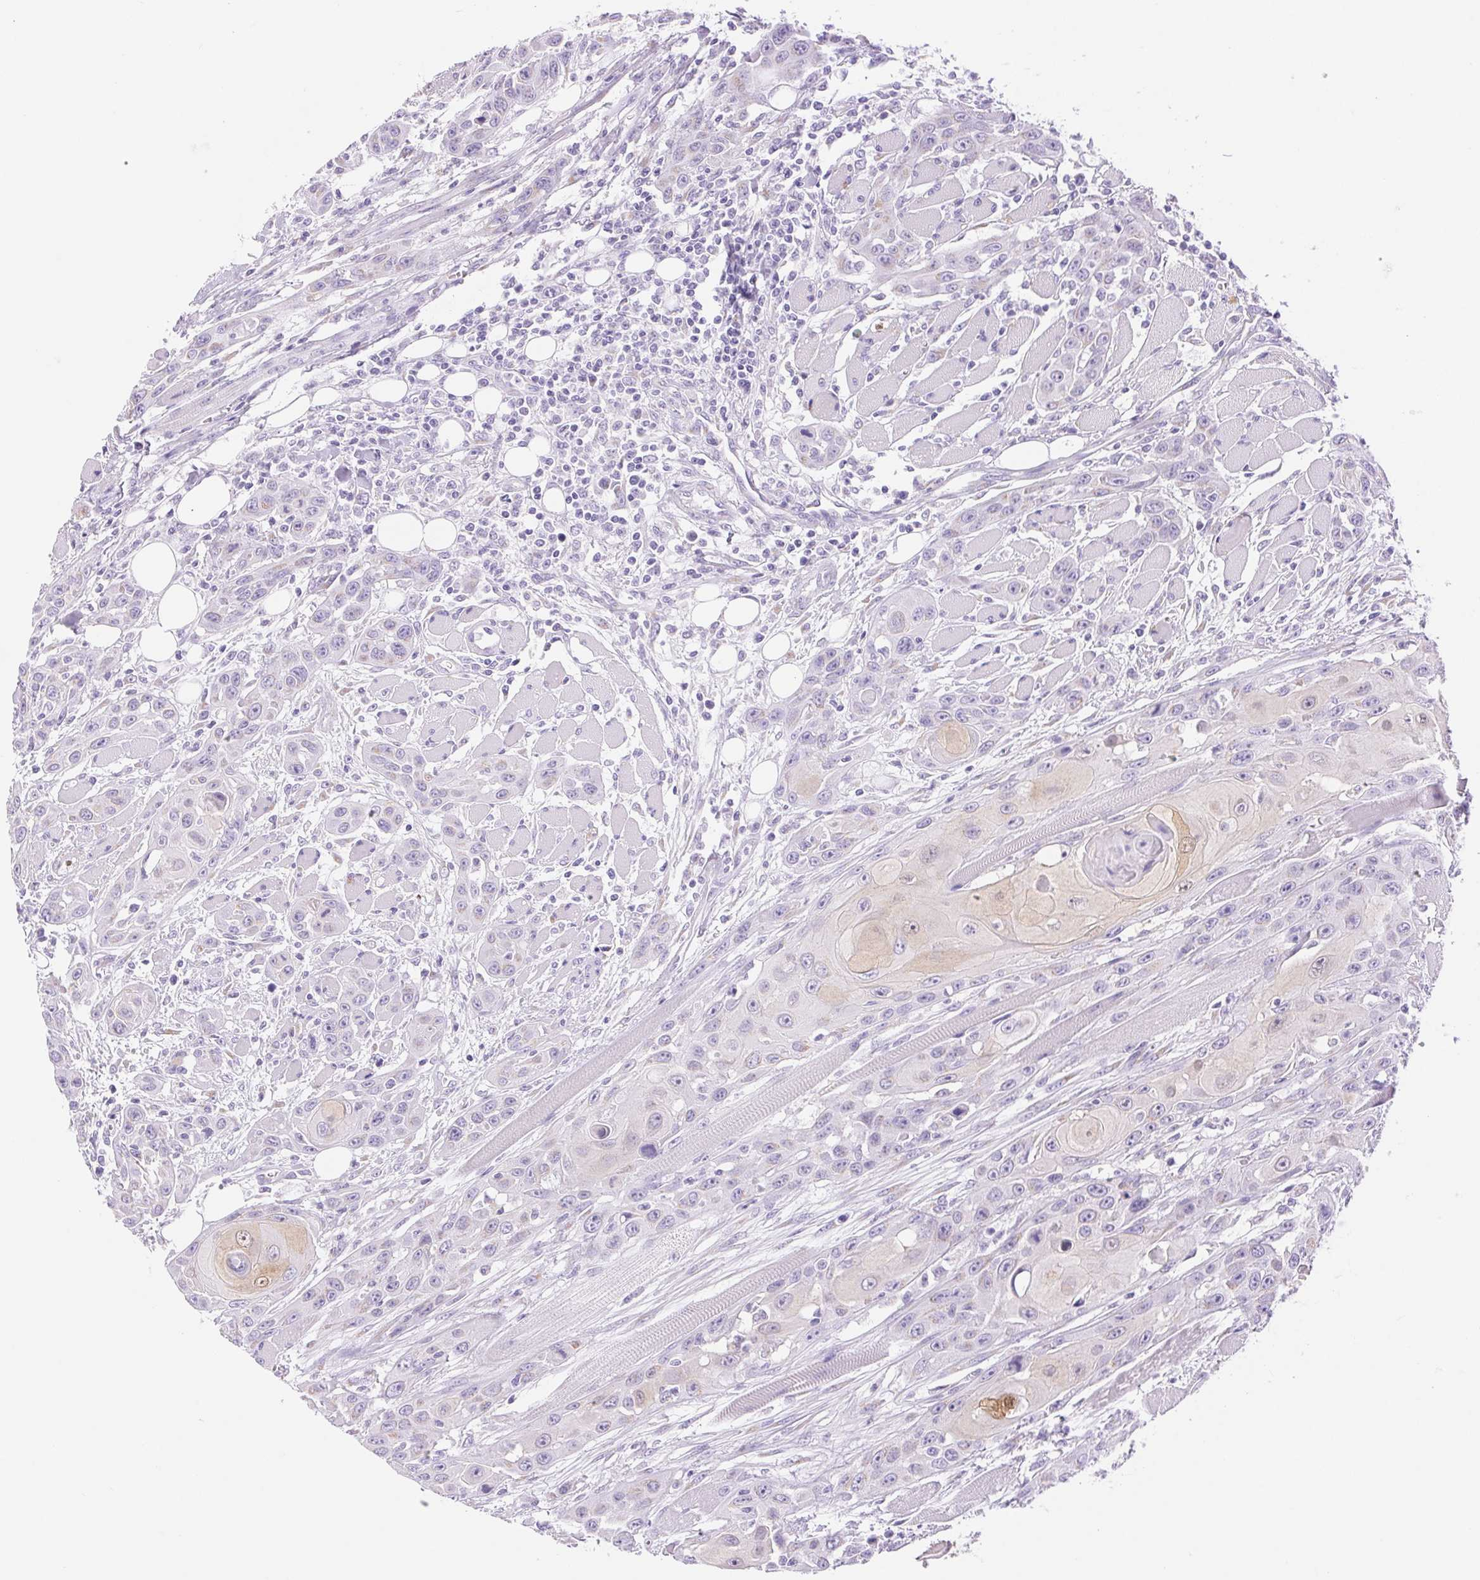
{"staining": {"intensity": "weak", "quantity": "<25%", "location": "cytoplasmic/membranous,nuclear"}, "tissue": "head and neck cancer", "cell_type": "Tumor cells", "image_type": "cancer", "snomed": [{"axis": "morphology", "description": "Squamous cell carcinoma, NOS"}, {"axis": "topography", "description": "Head-Neck"}], "caption": "Micrograph shows no protein staining in tumor cells of head and neck squamous cell carcinoma tissue.", "gene": "SERPINB3", "patient": {"sex": "female", "age": 80}}